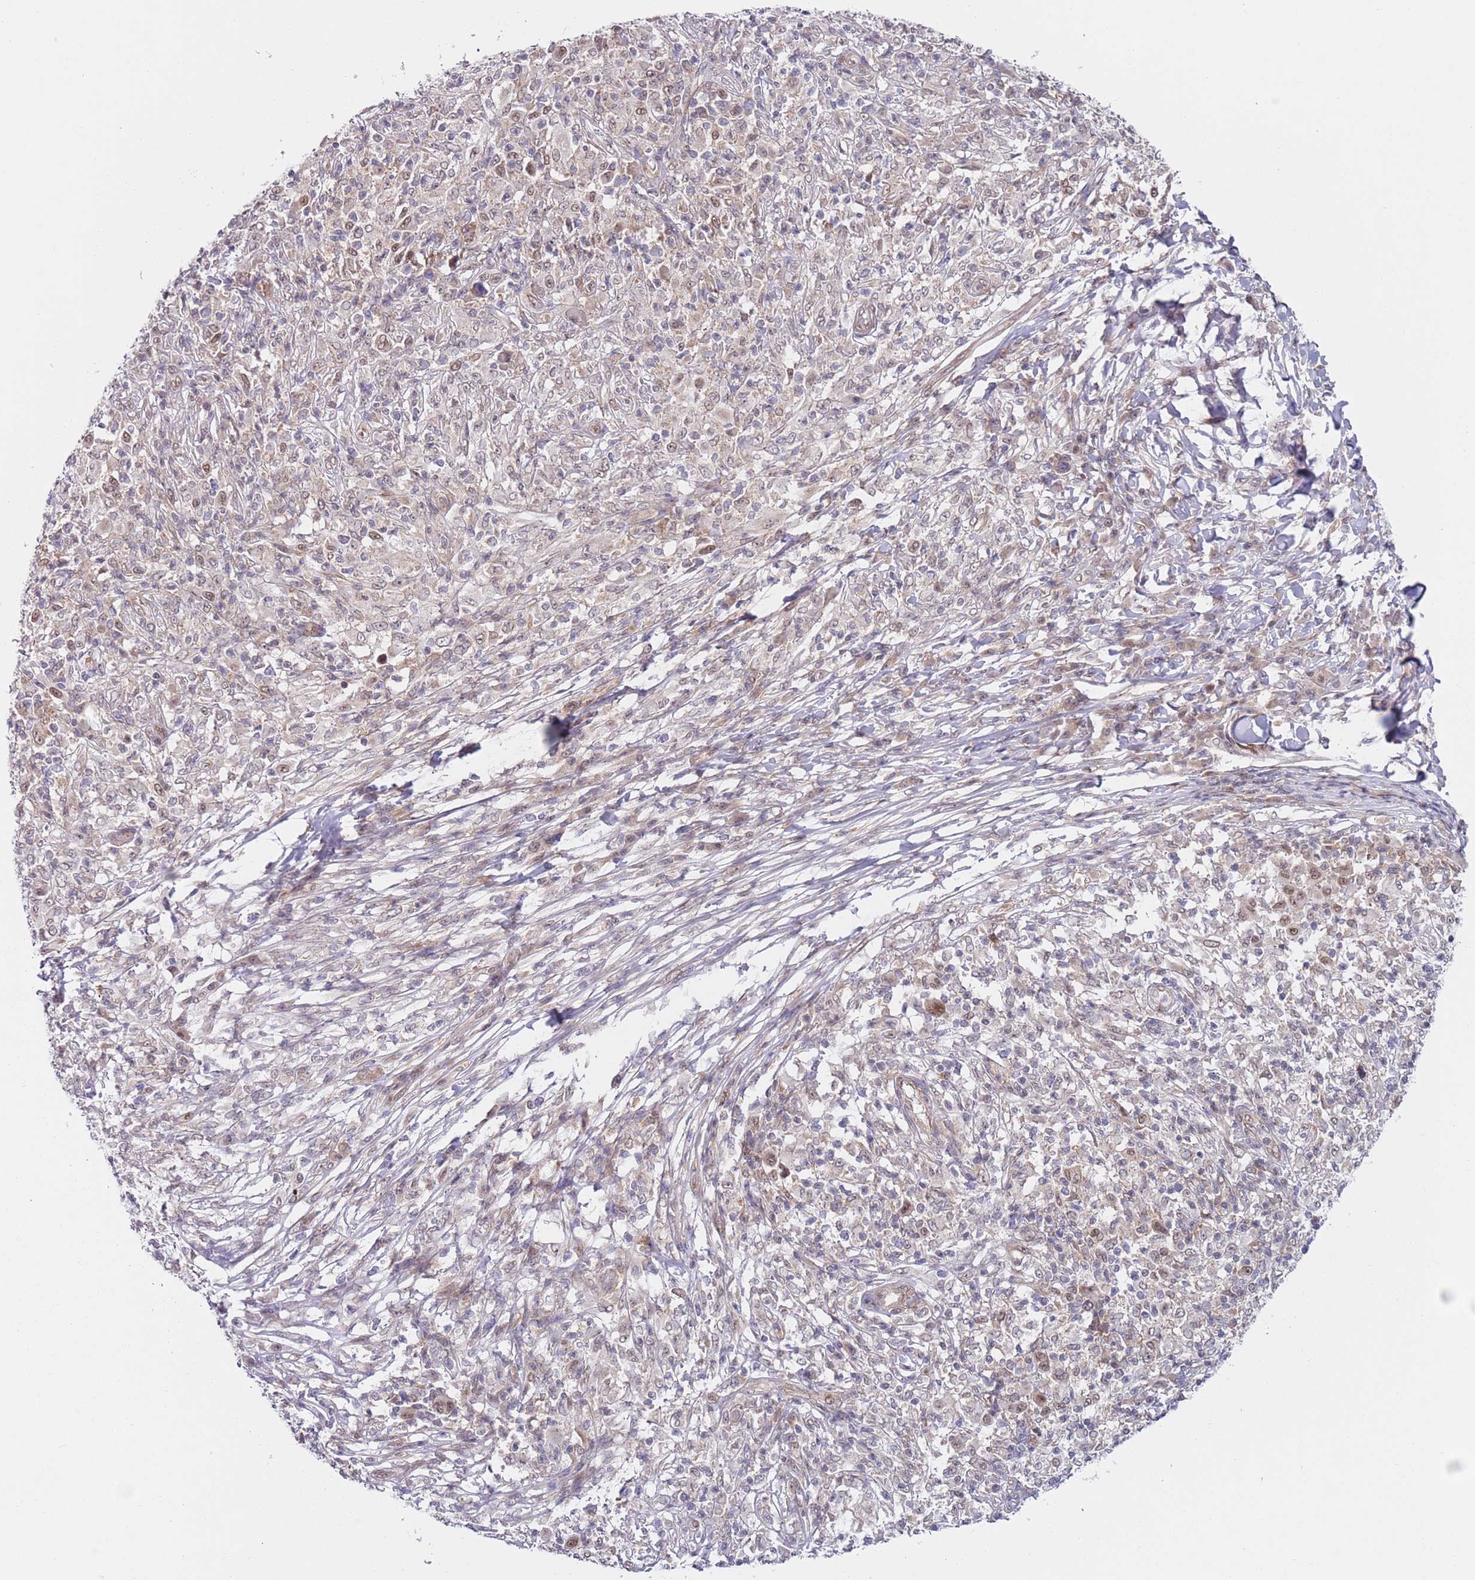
{"staining": {"intensity": "weak", "quantity": "25%-75%", "location": "nuclear"}, "tissue": "melanoma", "cell_type": "Tumor cells", "image_type": "cancer", "snomed": [{"axis": "morphology", "description": "Malignant melanoma, NOS"}, {"axis": "topography", "description": "Skin"}], "caption": "DAB immunohistochemical staining of human melanoma demonstrates weak nuclear protein staining in about 25%-75% of tumor cells. (DAB (3,3'-diaminobenzidine) = brown stain, brightfield microscopy at high magnification).", "gene": "SLC25A32", "patient": {"sex": "male", "age": 66}}